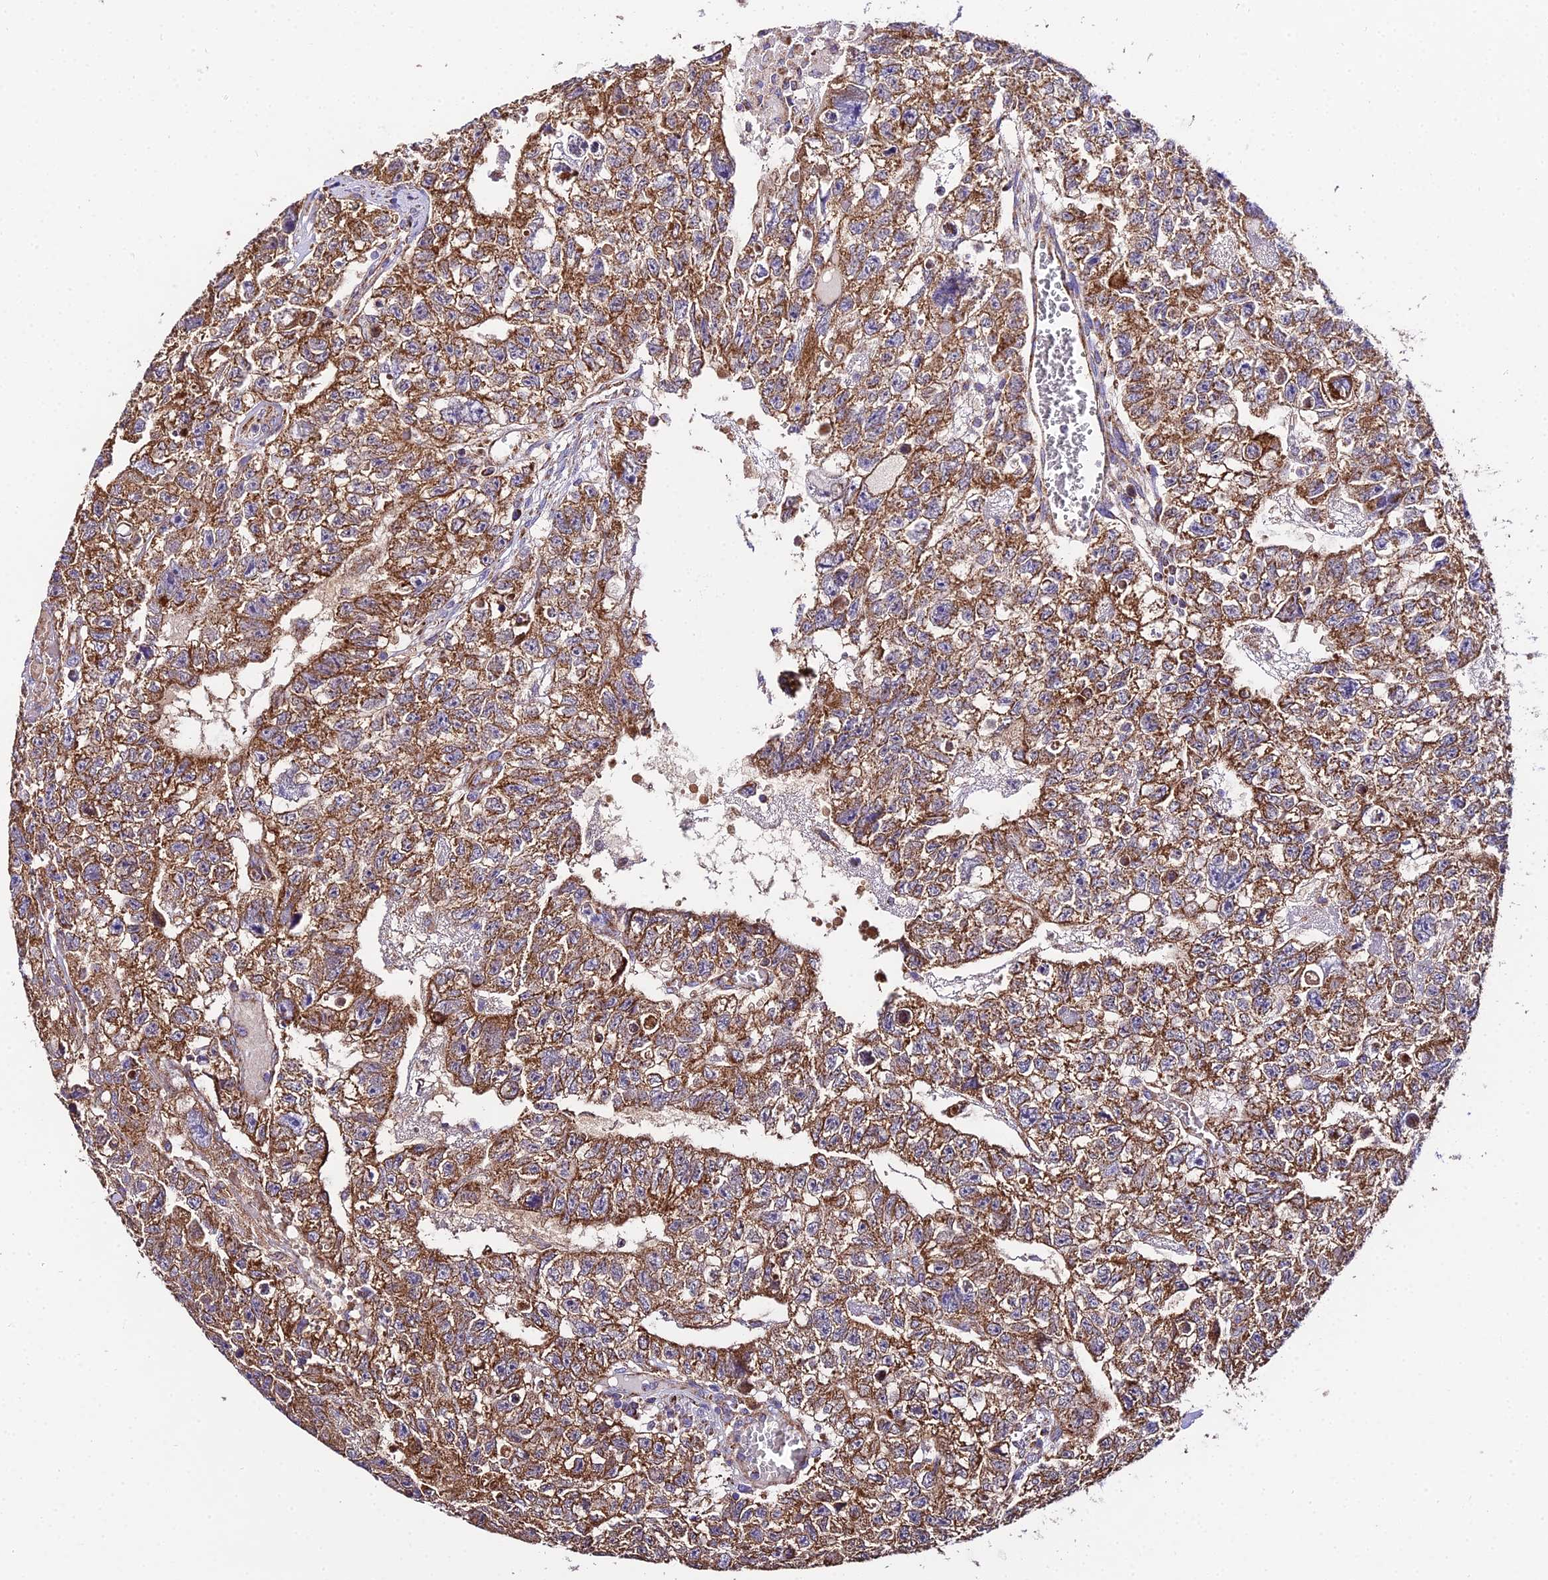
{"staining": {"intensity": "moderate", "quantity": ">75%", "location": "cytoplasmic/membranous"}, "tissue": "testis cancer", "cell_type": "Tumor cells", "image_type": "cancer", "snomed": [{"axis": "morphology", "description": "Carcinoma, Embryonal, NOS"}, {"axis": "topography", "description": "Testis"}], "caption": "IHC micrograph of neoplastic tissue: human testis cancer stained using immunohistochemistry (IHC) demonstrates medium levels of moderate protein expression localized specifically in the cytoplasmic/membranous of tumor cells, appearing as a cytoplasmic/membranous brown color.", "gene": "OCIAD1", "patient": {"sex": "male", "age": 26}}